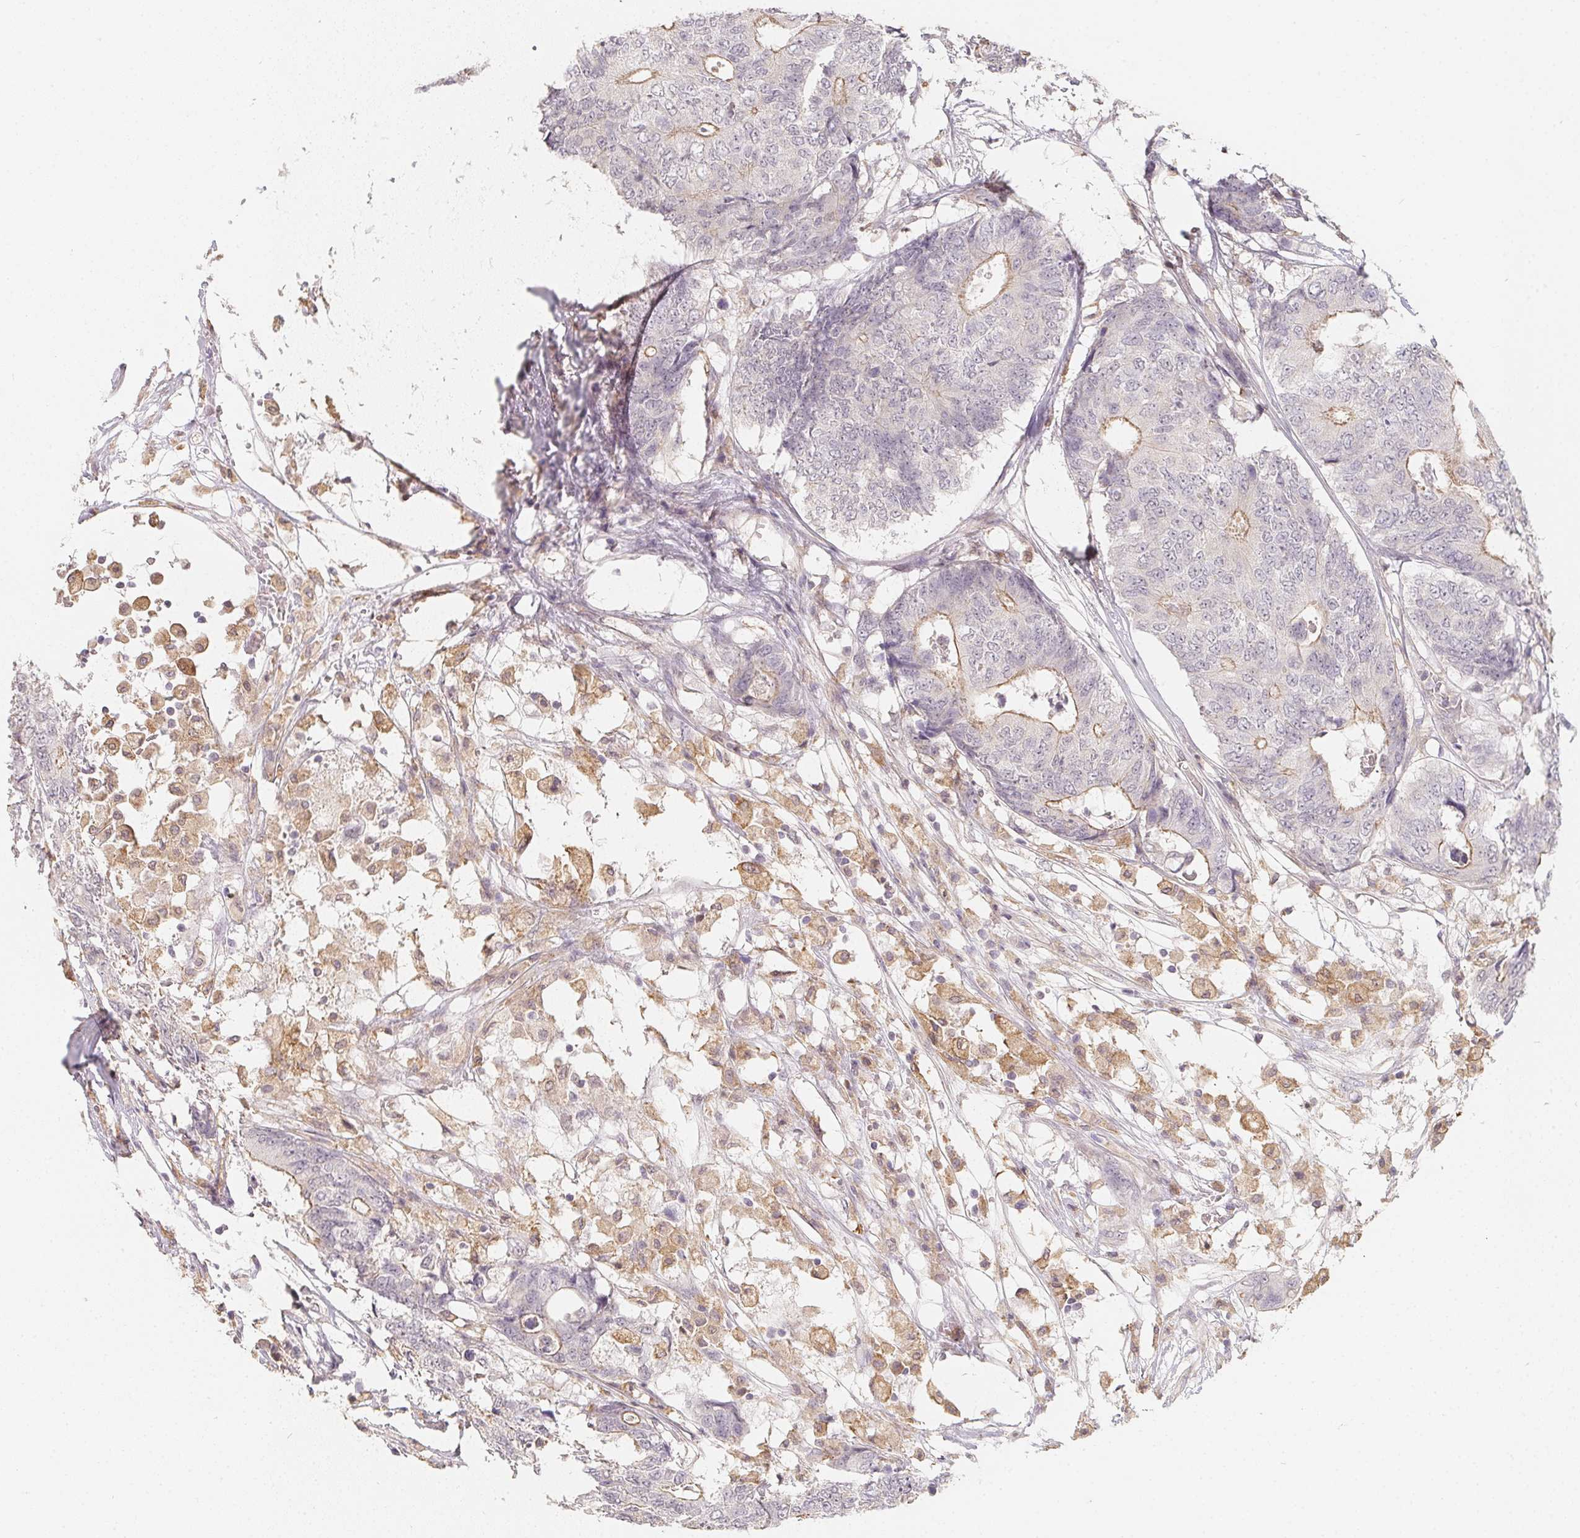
{"staining": {"intensity": "weak", "quantity": "<25%", "location": "cytoplasmic/membranous"}, "tissue": "colorectal cancer", "cell_type": "Tumor cells", "image_type": "cancer", "snomed": [{"axis": "morphology", "description": "Adenocarcinoma, NOS"}, {"axis": "topography", "description": "Colon"}], "caption": "A high-resolution image shows immunohistochemistry staining of adenocarcinoma (colorectal), which demonstrates no significant expression in tumor cells.", "gene": "SOAT1", "patient": {"sex": "female", "age": 48}}